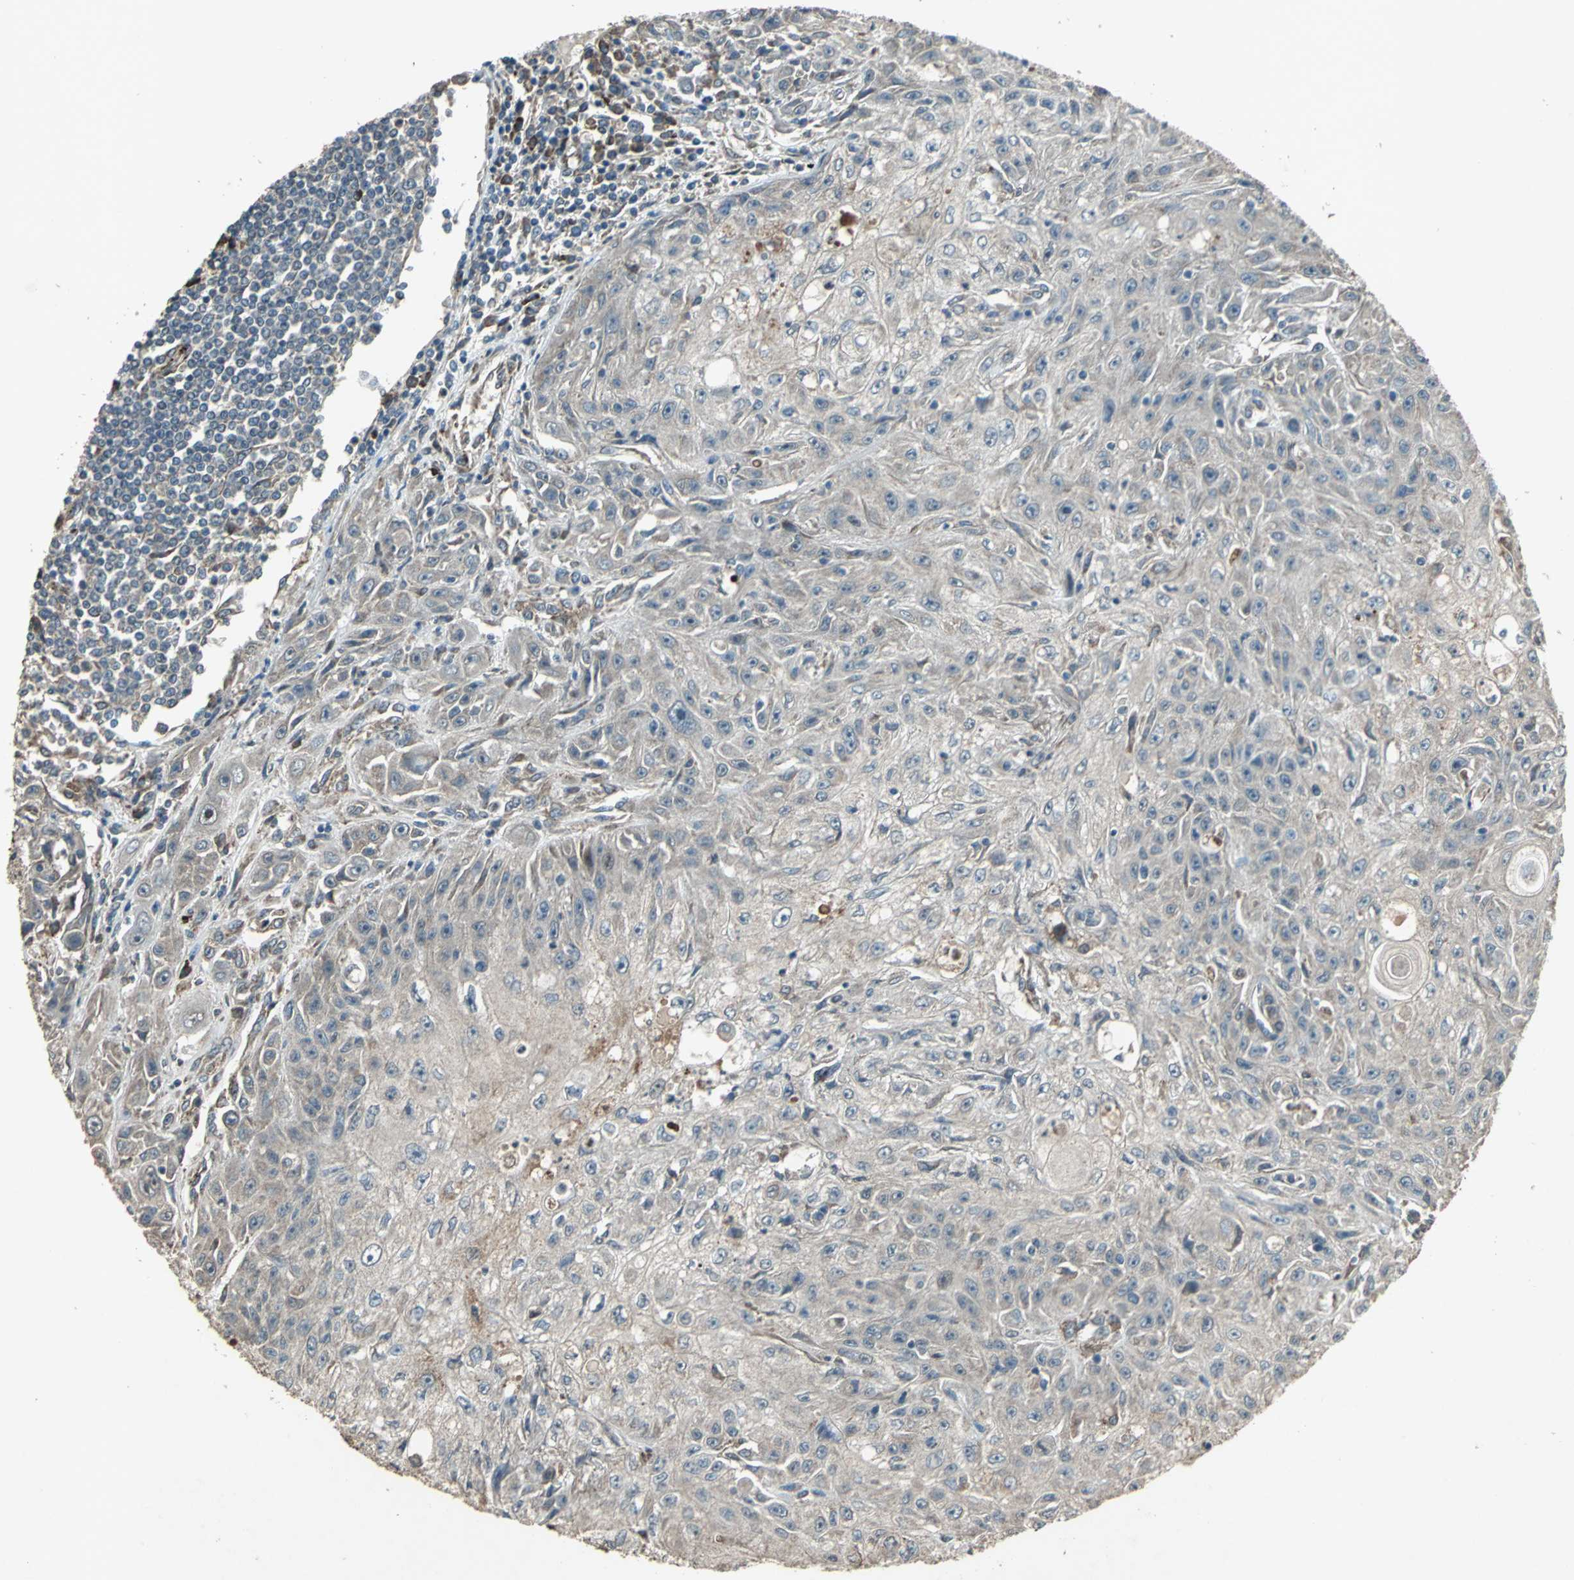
{"staining": {"intensity": "weak", "quantity": "25%-75%", "location": "cytoplasmic/membranous"}, "tissue": "skin cancer", "cell_type": "Tumor cells", "image_type": "cancer", "snomed": [{"axis": "morphology", "description": "Squamous cell carcinoma, NOS"}, {"axis": "topography", "description": "Skin"}], "caption": "Skin cancer was stained to show a protein in brown. There is low levels of weak cytoplasmic/membranous expression in about 25%-75% of tumor cells.", "gene": "SEPTIN4", "patient": {"sex": "male", "age": 75}}